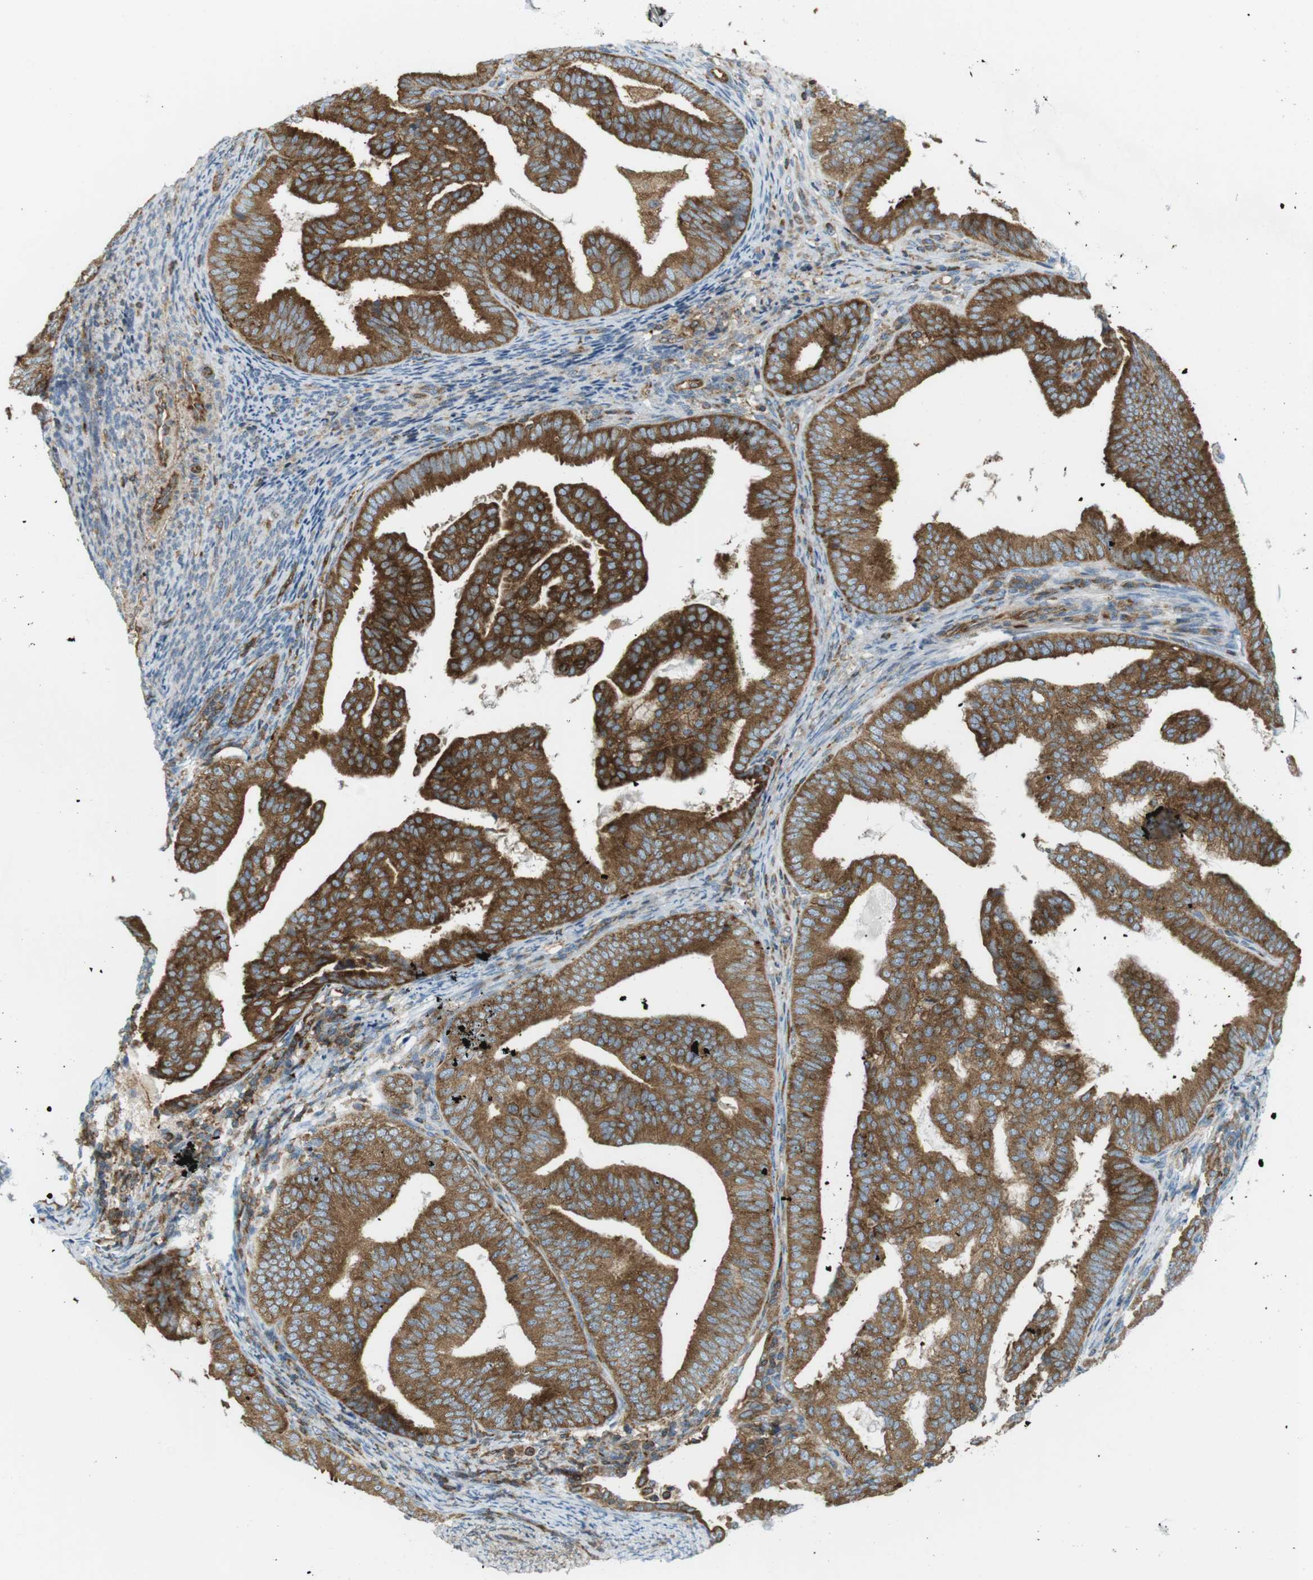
{"staining": {"intensity": "strong", "quantity": ">75%", "location": "cytoplasmic/membranous"}, "tissue": "endometrial cancer", "cell_type": "Tumor cells", "image_type": "cancer", "snomed": [{"axis": "morphology", "description": "Adenocarcinoma, NOS"}, {"axis": "topography", "description": "Endometrium"}], "caption": "Tumor cells reveal high levels of strong cytoplasmic/membranous positivity in about >75% of cells in human adenocarcinoma (endometrial).", "gene": "FLII", "patient": {"sex": "female", "age": 58}}